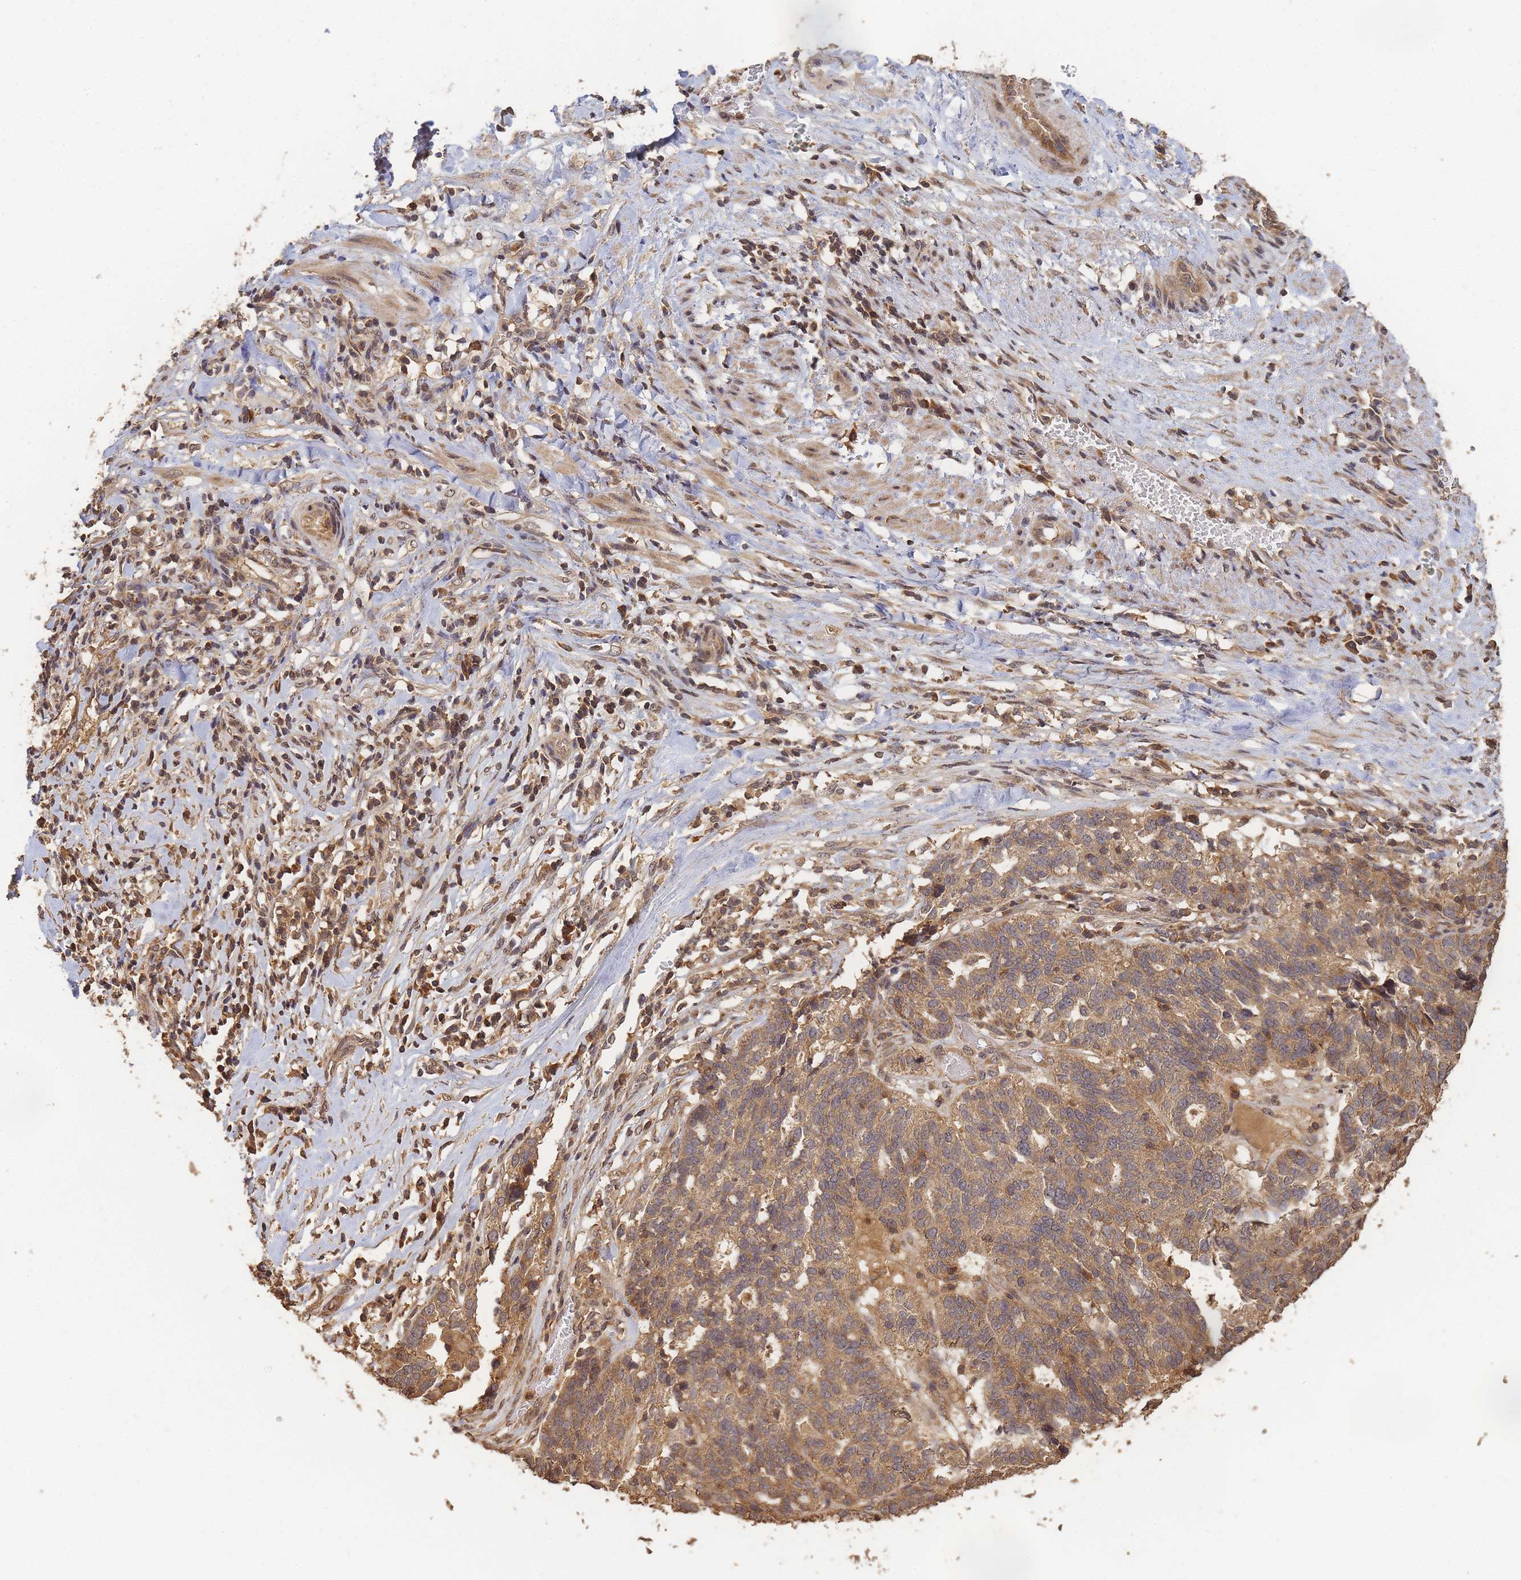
{"staining": {"intensity": "moderate", "quantity": ">75%", "location": "cytoplasmic/membranous"}, "tissue": "ovarian cancer", "cell_type": "Tumor cells", "image_type": "cancer", "snomed": [{"axis": "morphology", "description": "Cystadenocarcinoma, serous, NOS"}, {"axis": "topography", "description": "Ovary"}], "caption": "An IHC photomicrograph of neoplastic tissue is shown. Protein staining in brown shows moderate cytoplasmic/membranous positivity in ovarian serous cystadenocarcinoma within tumor cells. (IHC, brightfield microscopy, high magnification).", "gene": "ALKBH1", "patient": {"sex": "female", "age": 59}}